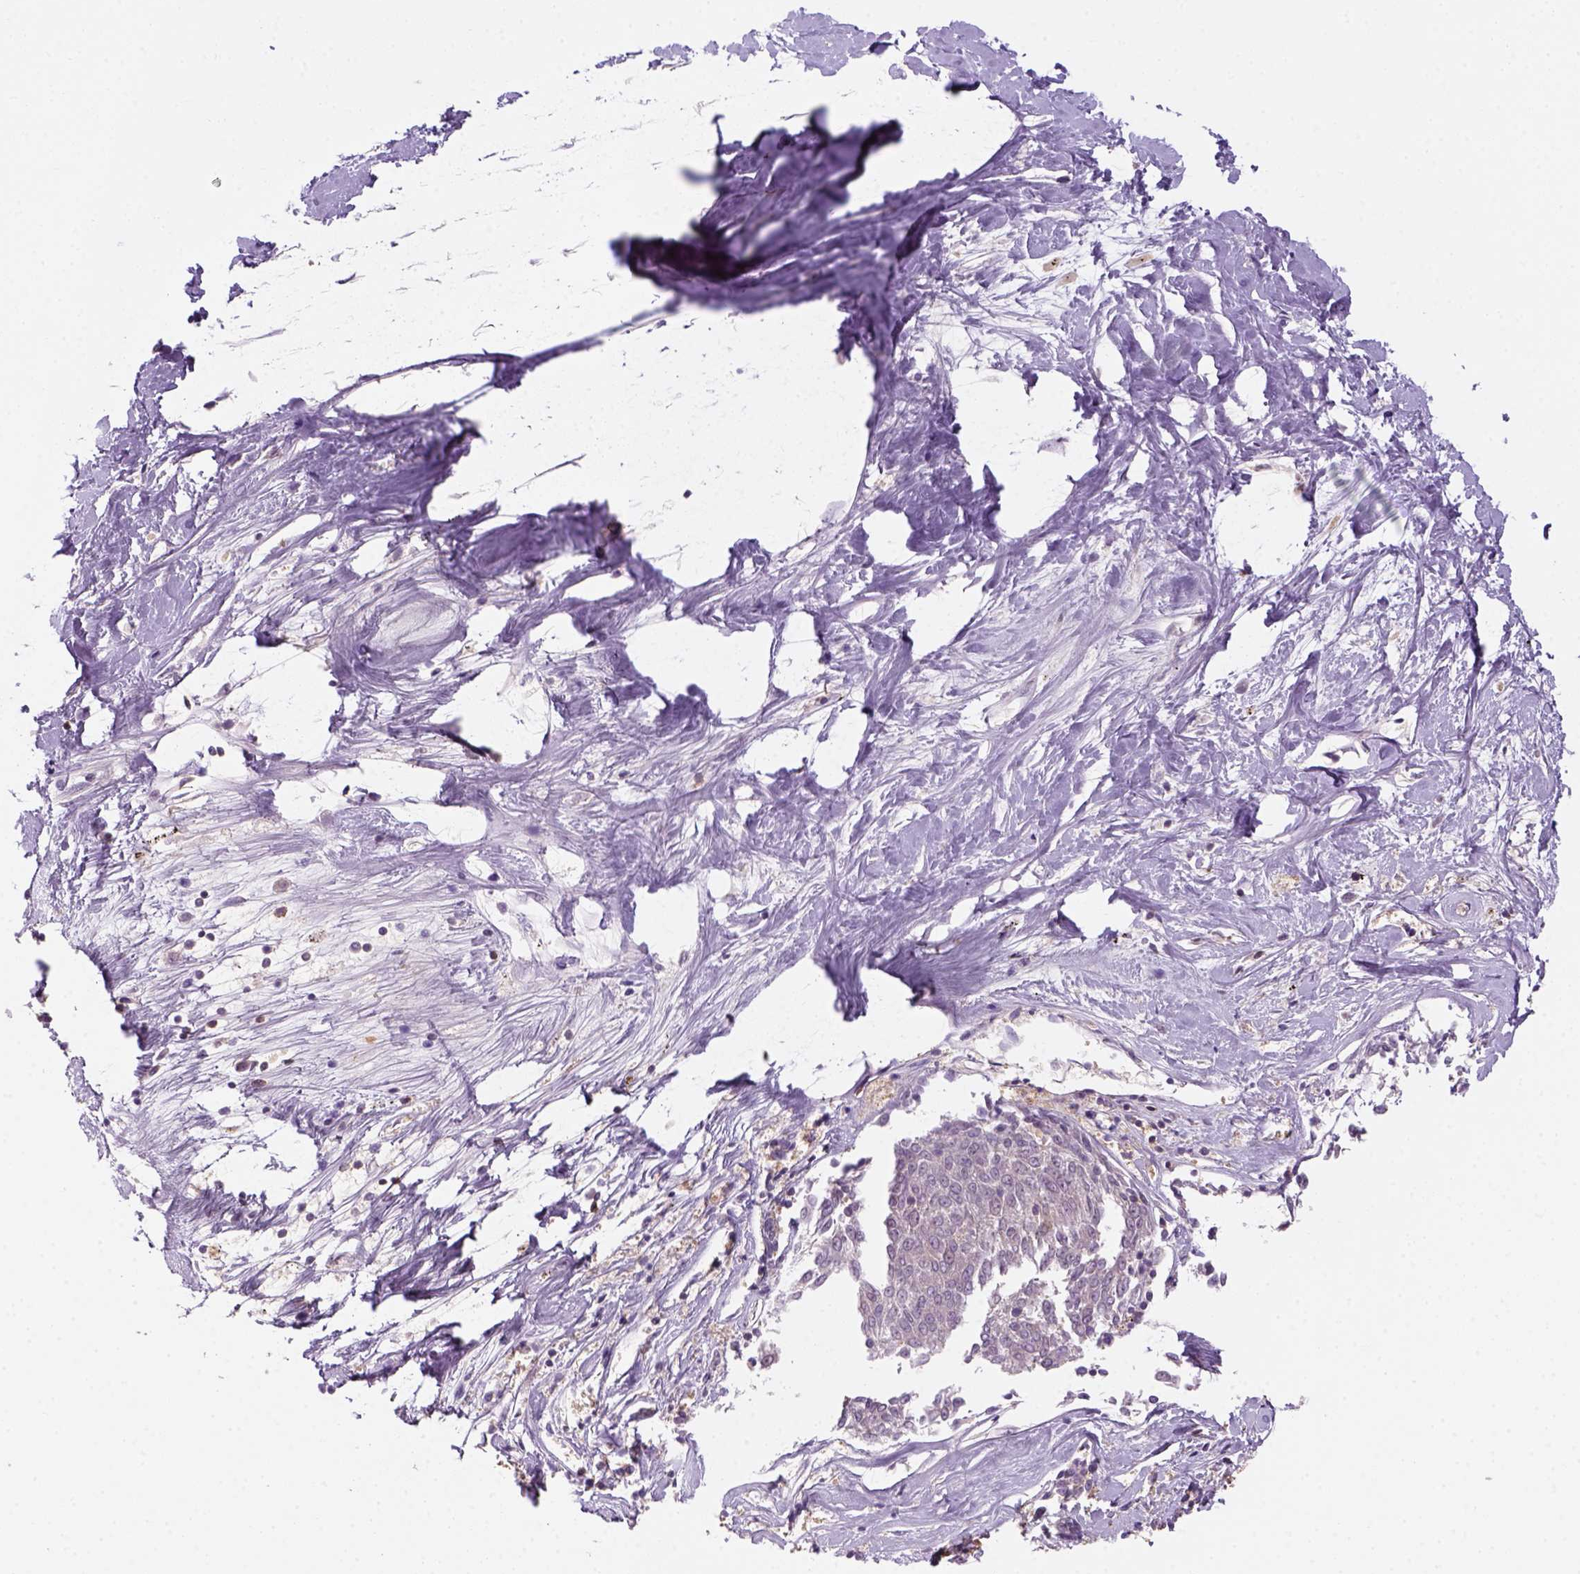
{"staining": {"intensity": "negative", "quantity": "none", "location": "none"}, "tissue": "melanoma", "cell_type": "Tumor cells", "image_type": "cancer", "snomed": [{"axis": "morphology", "description": "Malignant melanoma, NOS"}, {"axis": "topography", "description": "Skin"}], "caption": "DAB (3,3'-diaminobenzidine) immunohistochemical staining of human melanoma shows no significant positivity in tumor cells.", "gene": "GOT1", "patient": {"sex": "female", "age": 72}}